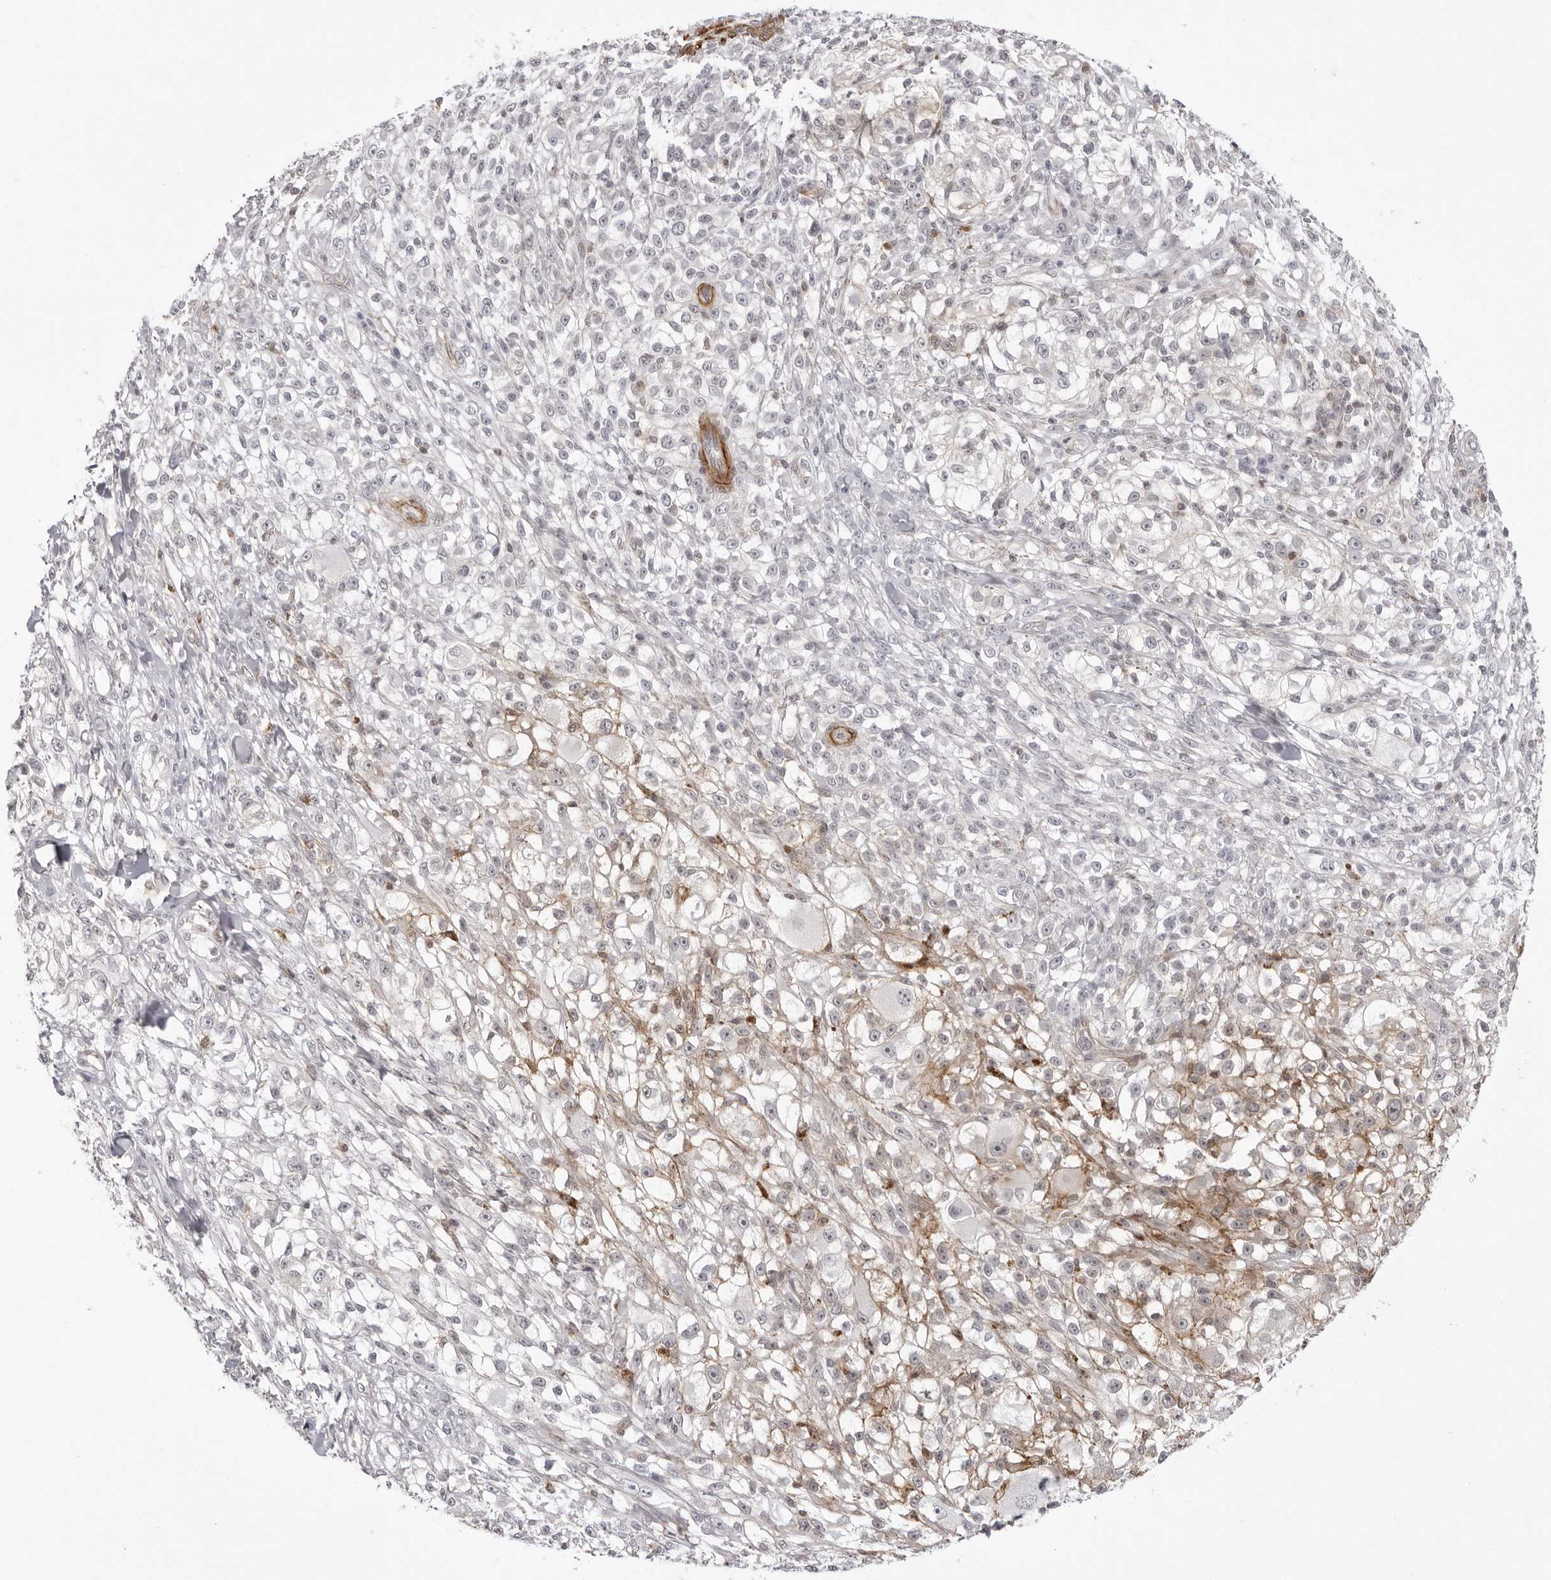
{"staining": {"intensity": "negative", "quantity": "none", "location": "none"}, "tissue": "melanoma", "cell_type": "Tumor cells", "image_type": "cancer", "snomed": [{"axis": "morphology", "description": "Malignant melanoma, NOS"}, {"axis": "topography", "description": "Skin of head"}], "caption": "IHC of human melanoma displays no staining in tumor cells.", "gene": "UNK", "patient": {"sex": "male", "age": 83}}